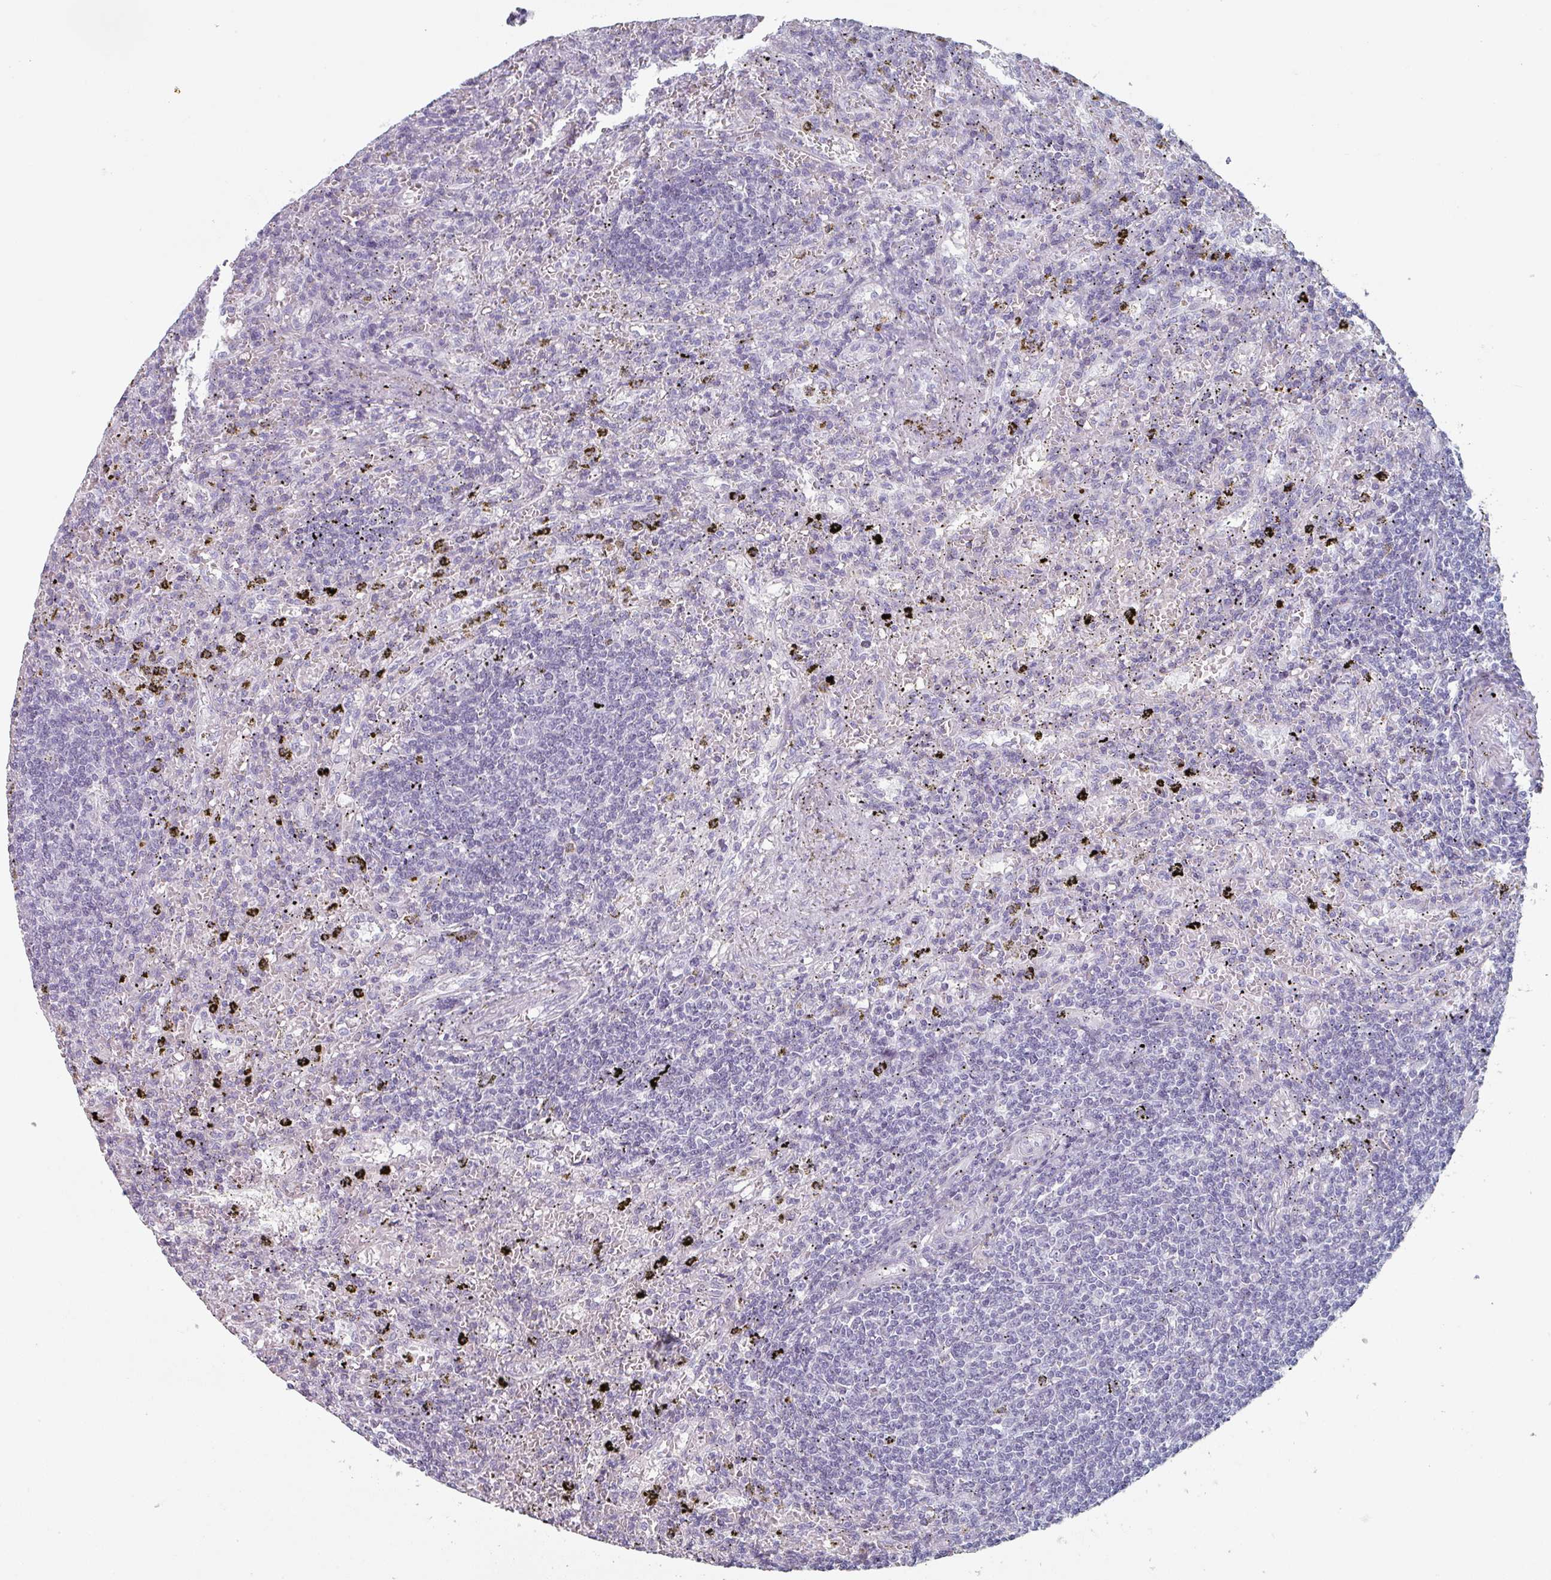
{"staining": {"intensity": "negative", "quantity": "none", "location": "none"}, "tissue": "lymphoma", "cell_type": "Tumor cells", "image_type": "cancer", "snomed": [{"axis": "morphology", "description": "Malignant lymphoma, non-Hodgkin's type, Low grade"}, {"axis": "topography", "description": "Spleen"}], "caption": "DAB immunohistochemical staining of malignant lymphoma, non-Hodgkin's type (low-grade) displays no significant staining in tumor cells.", "gene": "SLC35G2", "patient": {"sex": "male", "age": 76}}